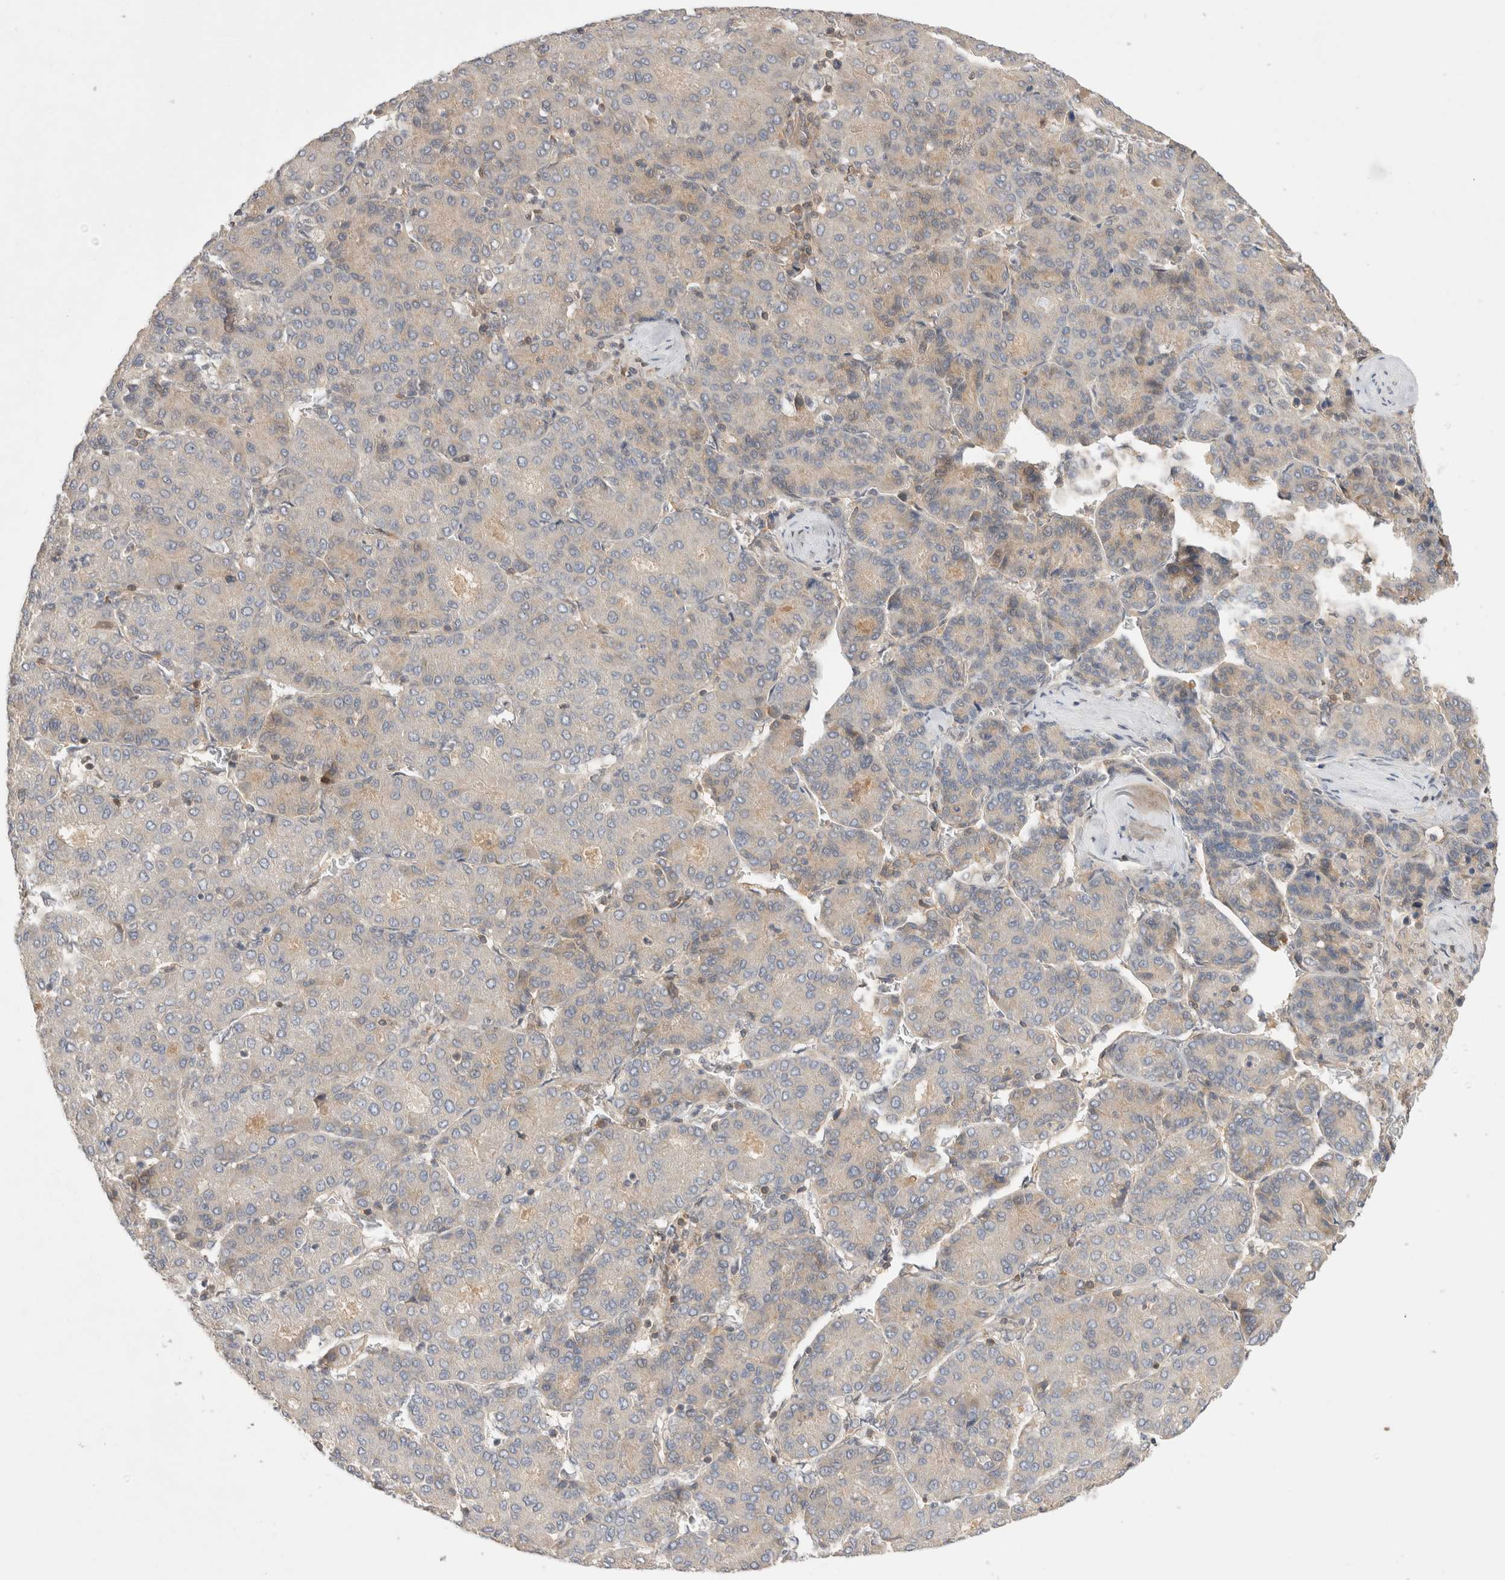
{"staining": {"intensity": "weak", "quantity": "<25%", "location": "cytoplasmic/membranous"}, "tissue": "liver cancer", "cell_type": "Tumor cells", "image_type": "cancer", "snomed": [{"axis": "morphology", "description": "Carcinoma, Hepatocellular, NOS"}, {"axis": "topography", "description": "Liver"}], "caption": "This is an immunohistochemistry (IHC) micrograph of liver cancer (hepatocellular carcinoma). There is no positivity in tumor cells.", "gene": "NFKB1", "patient": {"sex": "male", "age": 65}}